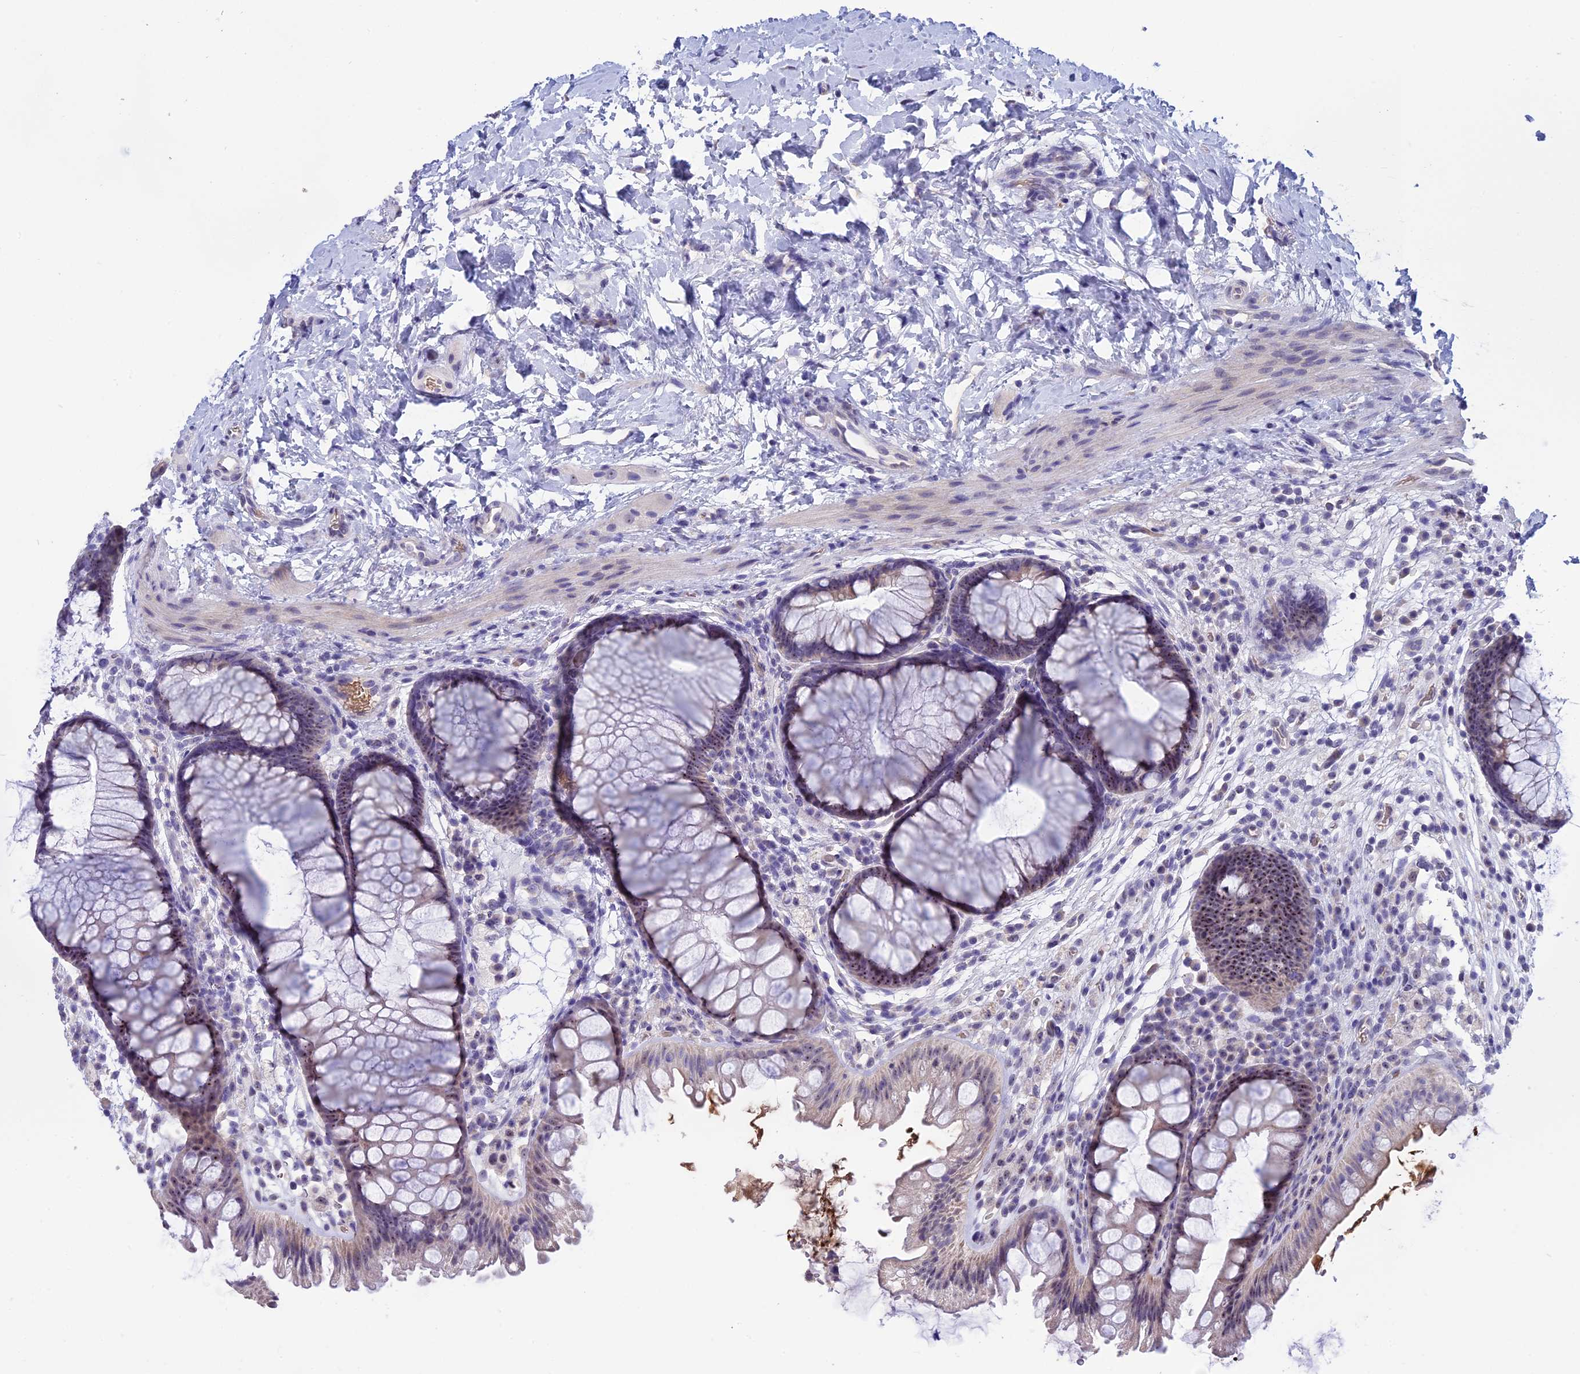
{"staining": {"intensity": "negative", "quantity": "none", "location": "none"}, "tissue": "colon", "cell_type": "Endothelial cells", "image_type": "normal", "snomed": [{"axis": "morphology", "description": "Normal tissue, NOS"}, {"axis": "topography", "description": "Colon"}], "caption": "Immunohistochemical staining of benign human colon reveals no significant staining in endothelial cells. The staining is performed using DAB brown chromogen with nuclei counter-stained in using hematoxylin.", "gene": "KNOP1", "patient": {"sex": "female", "age": 62}}